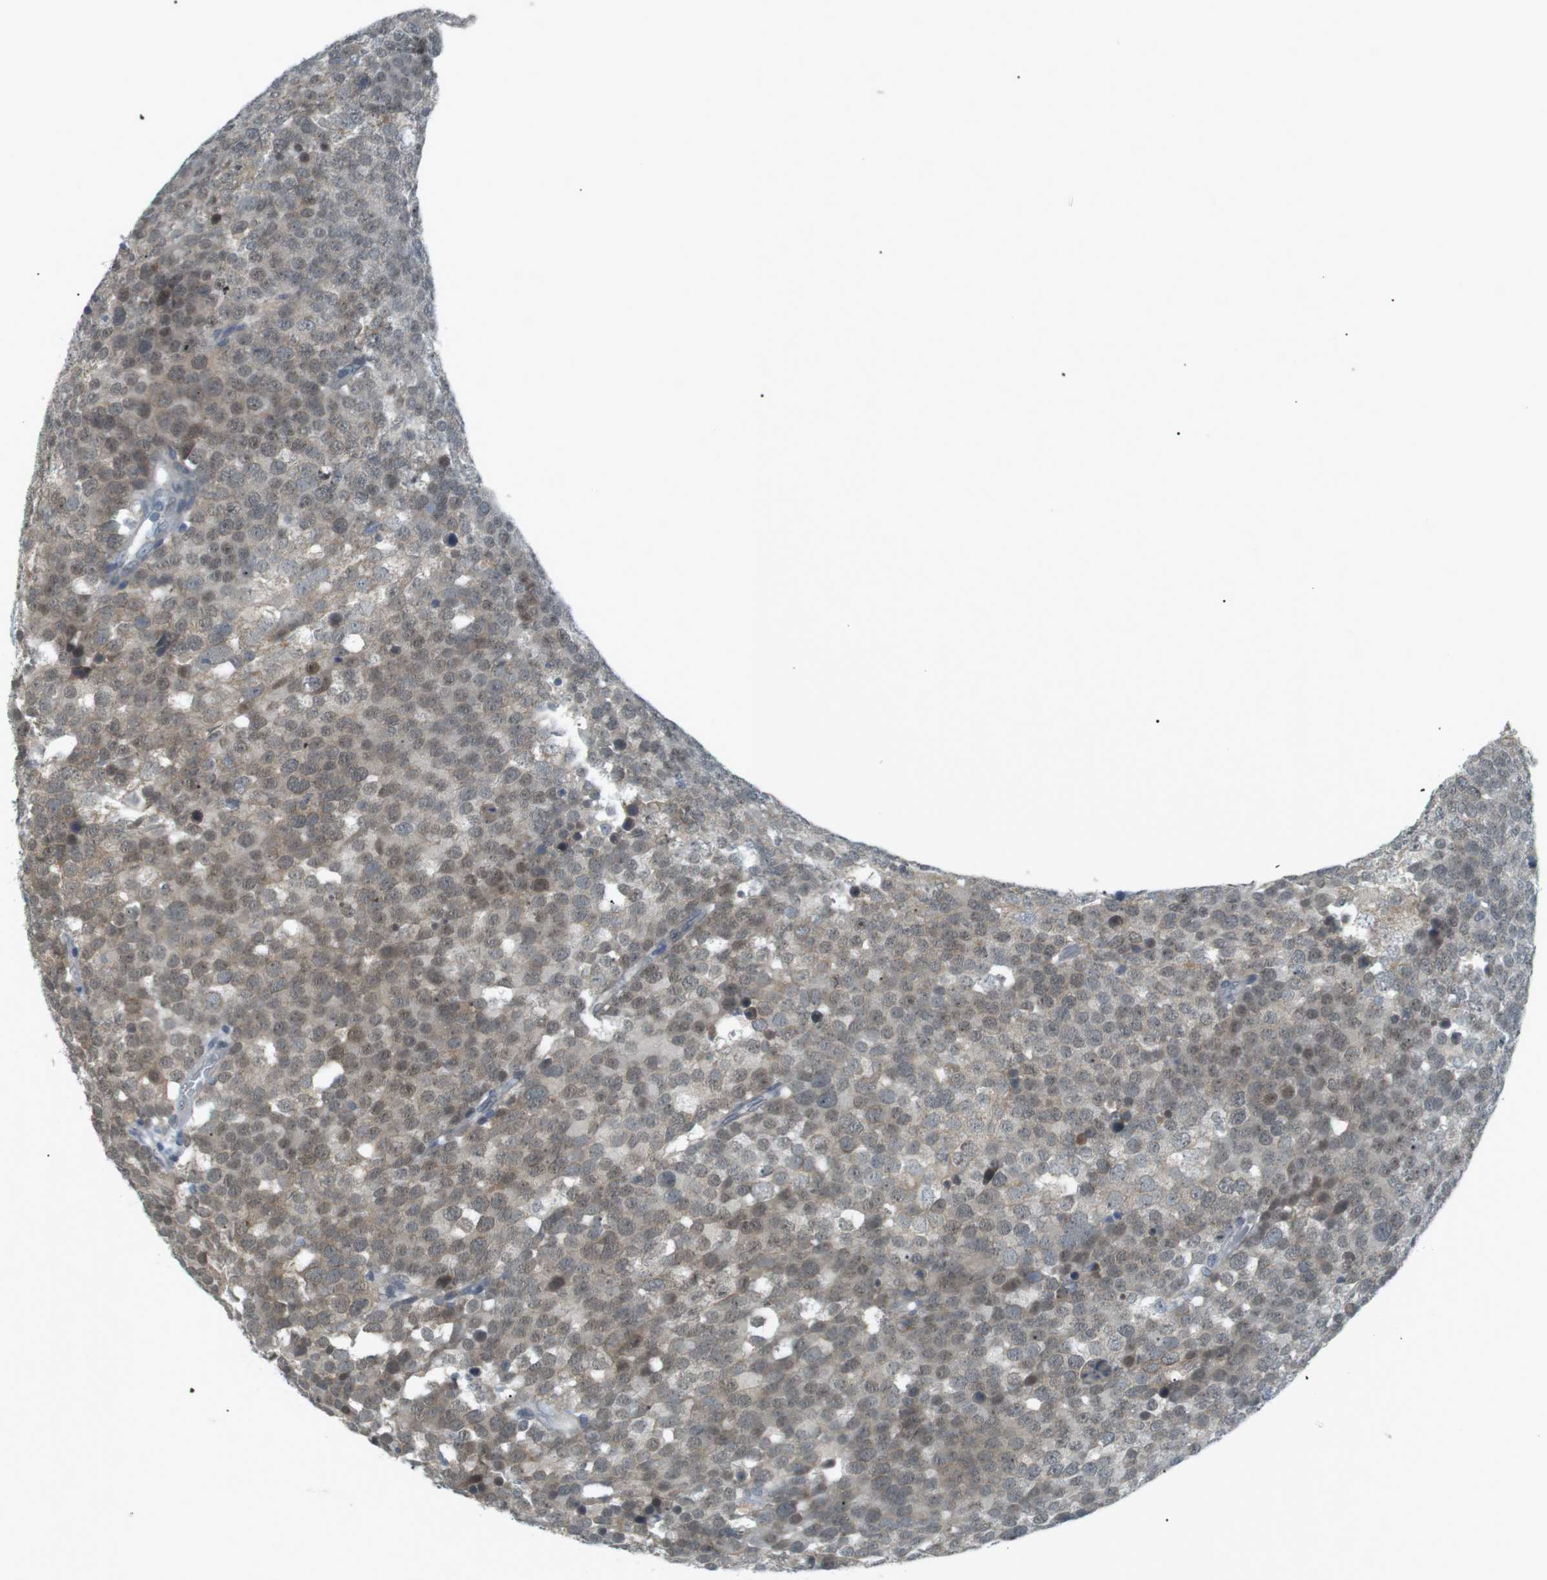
{"staining": {"intensity": "weak", "quantity": "<25%", "location": "cytoplasmic/membranous"}, "tissue": "testis cancer", "cell_type": "Tumor cells", "image_type": "cancer", "snomed": [{"axis": "morphology", "description": "Seminoma, NOS"}, {"axis": "topography", "description": "Testis"}], "caption": "Seminoma (testis) was stained to show a protein in brown. There is no significant positivity in tumor cells.", "gene": "RTN3", "patient": {"sex": "male", "age": 71}}